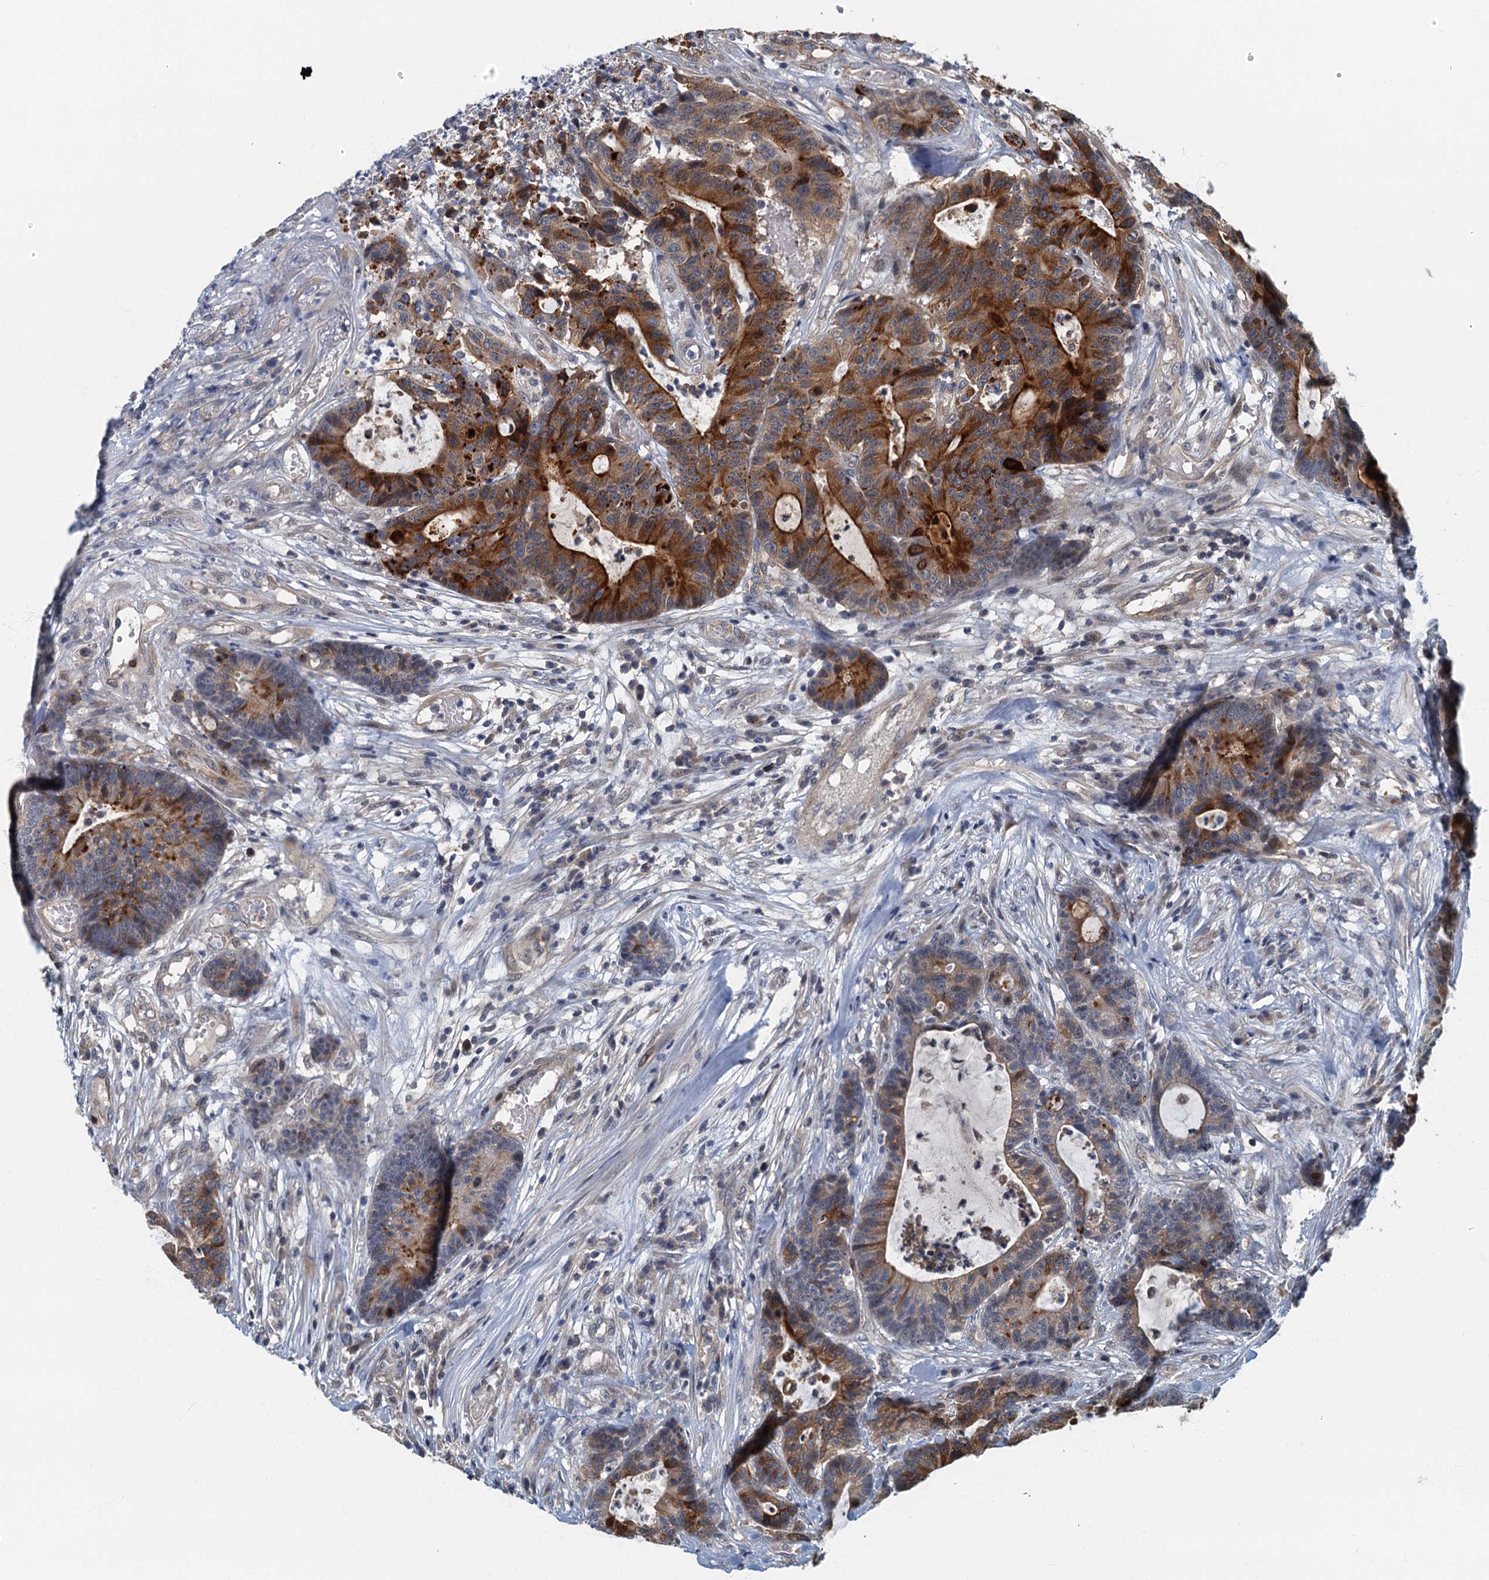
{"staining": {"intensity": "moderate", "quantity": ">75%", "location": "cytoplasmic/membranous"}, "tissue": "colorectal cancer", "cell_type": "Tumor cells", "image_type": "cancer", "snomed": [{"axis": "morphology", "description": "Adenocarcinoma, NOS"}, {"axis": "topography", "description": "Colon"}], "caption": "The photomicrograph demonstrates staining of colorectal cancer, revealing moderate cytoplasmic/membranous protein expression (brown color) within tumor cells.", "gene": "CKAP2L", "patient": {"sex": "female", "age": 84}}